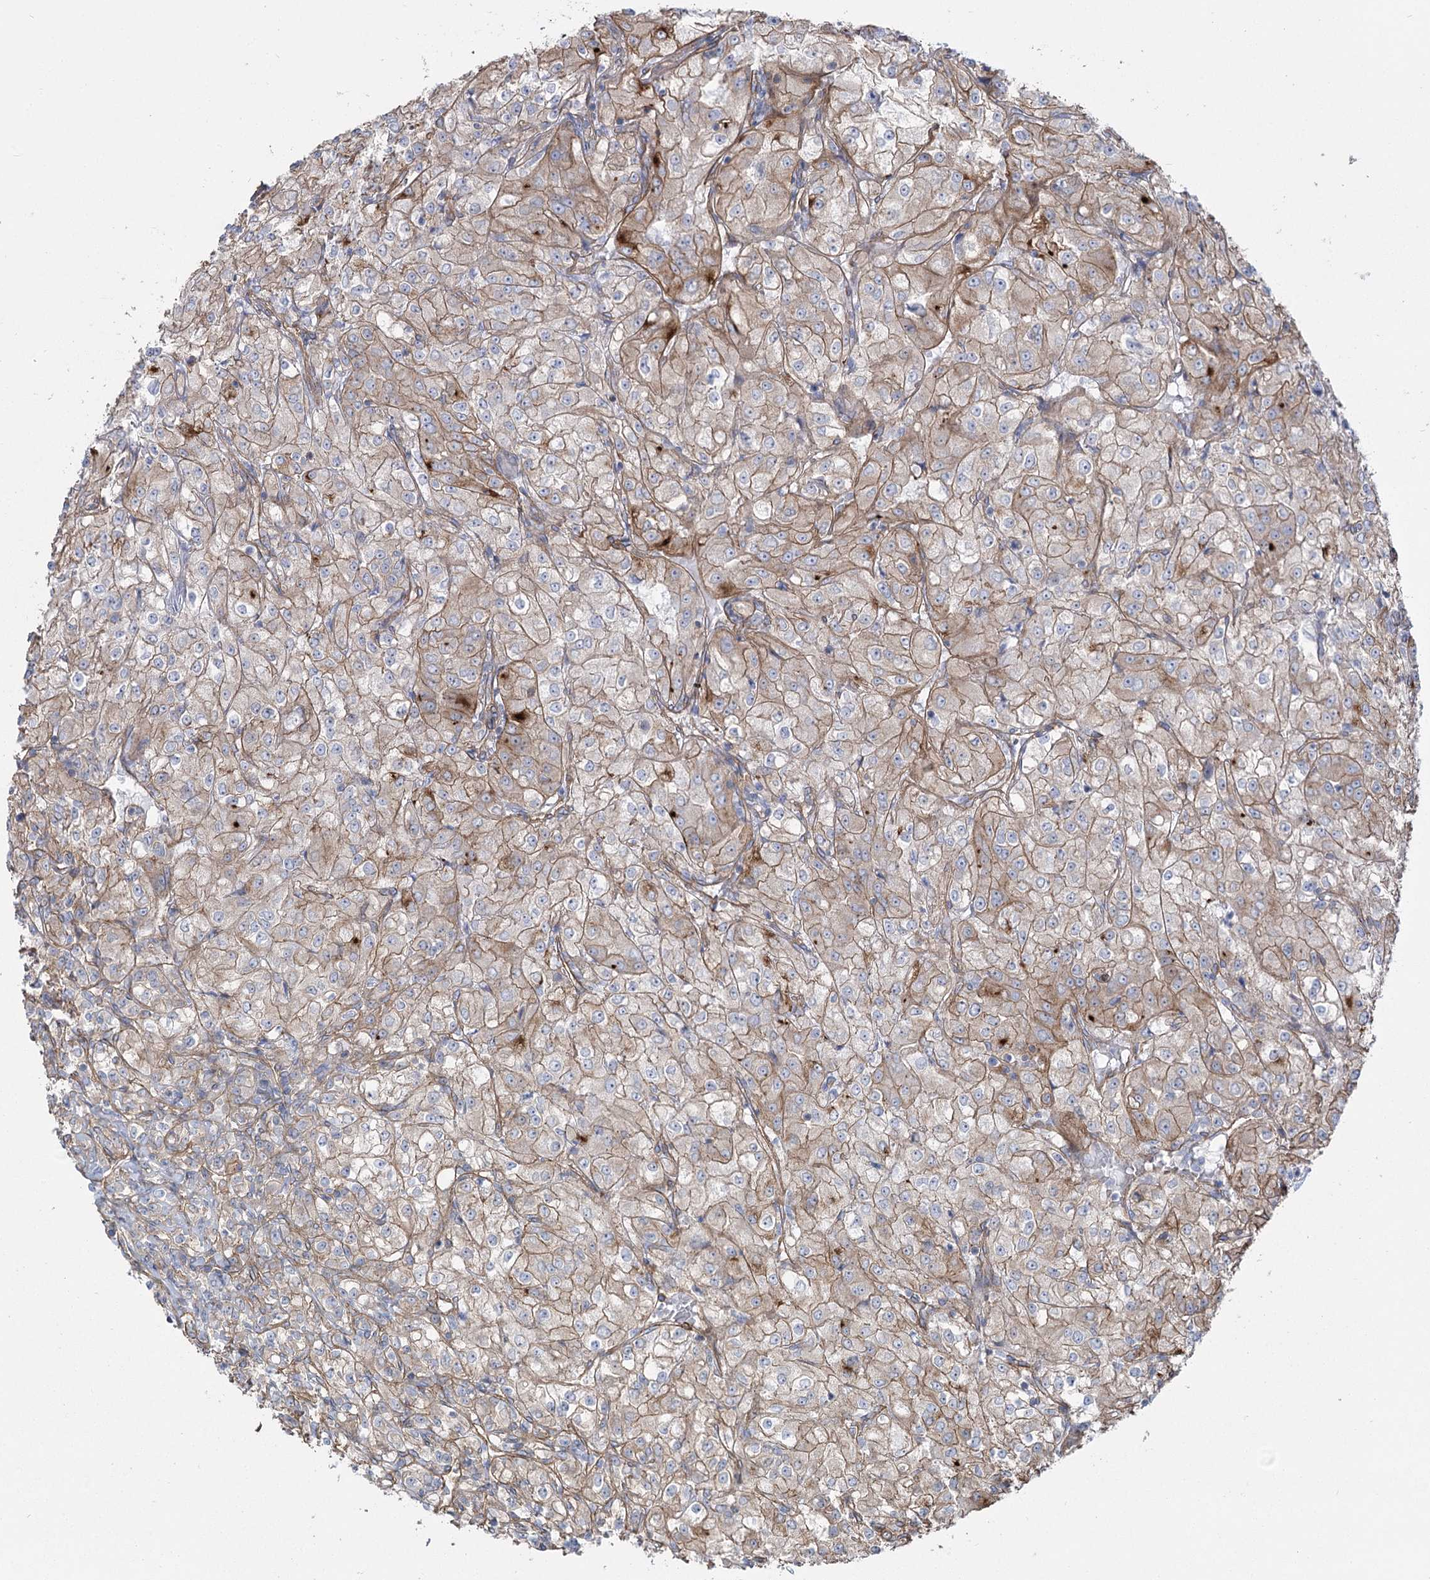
{"staining": {"intensity": "weak", "quantity": ">75%", "location": "cytoplasmic/membranous"}, "tissue": "renal cancer", "cell_type": "Tumor cells", "image_type": "cancer", "snomed": [{"axis": "morphology", "description": "Adenocarcinoma, NOS"}, {"axis": "topography", "description": "Kidney"}], "caption": "Immunohistochemistry image of neoplastic tissue: human renal cancer (adenocarcinoma) stained using IHC demonstrates low levels of weak protein expression localized specifically in the cytoplasmic/membranous of tumor cells, appearing as a cytoplasmic/membranous brown color.", "gene": "PLEKHA5", "patient": {"sex": "male", "age": 77}}